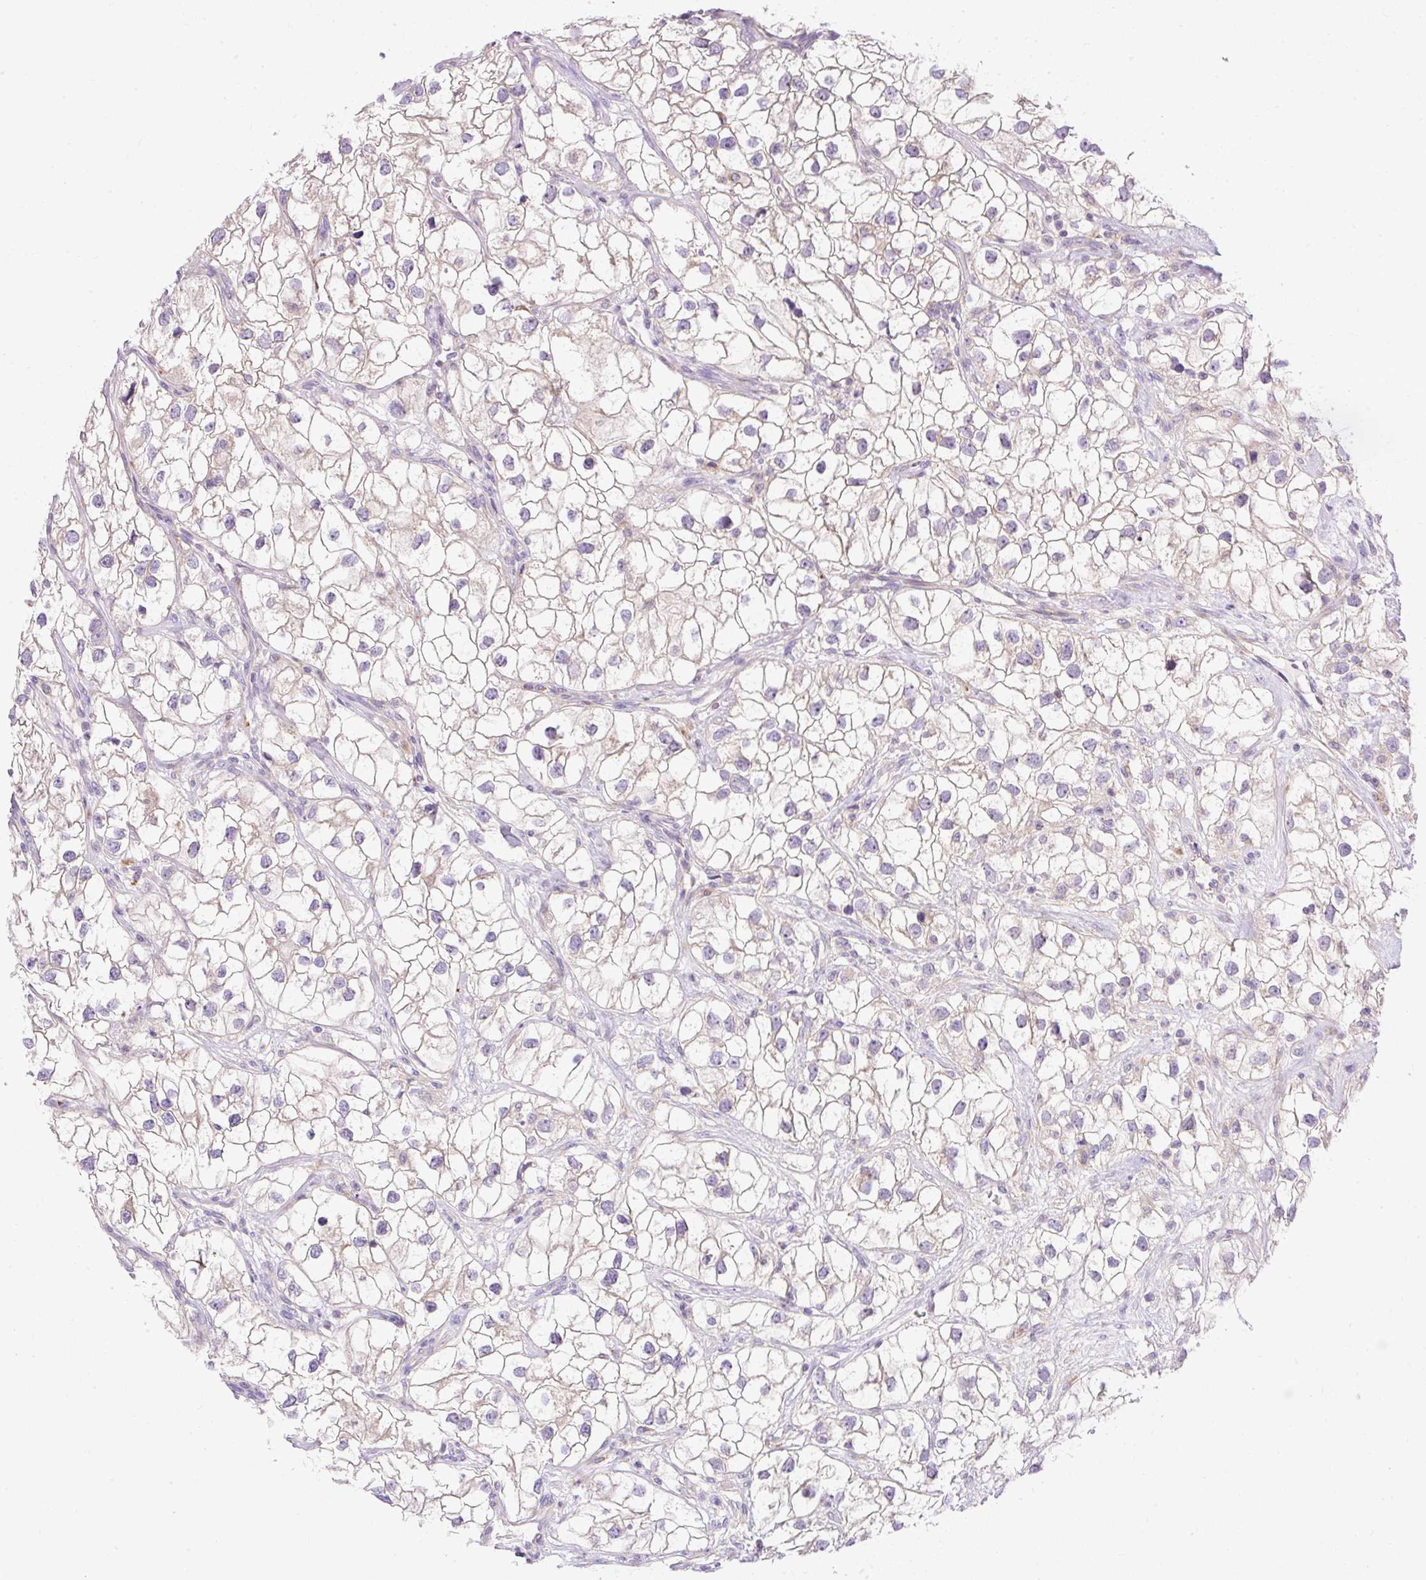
{"staining": {"intensity": "negative", "quantity": "none", "location": "none"}, "tissue": "renal cancer", "cell_type": "Tumor cells", "image_type": "cancer", "snomed": [{"axis": "morphology", "description": "Adenocarcinoma, NOS"}, {"axis": "topography", "description": "Kidney"}], "caption": "This is a histopathology image of immunohistochemistry staining of renal cancer (adenocarcinoma), which shows no expression in tumor cells.", "gene": "HEXB", "patient": {"sex": "male", "age": 59}}